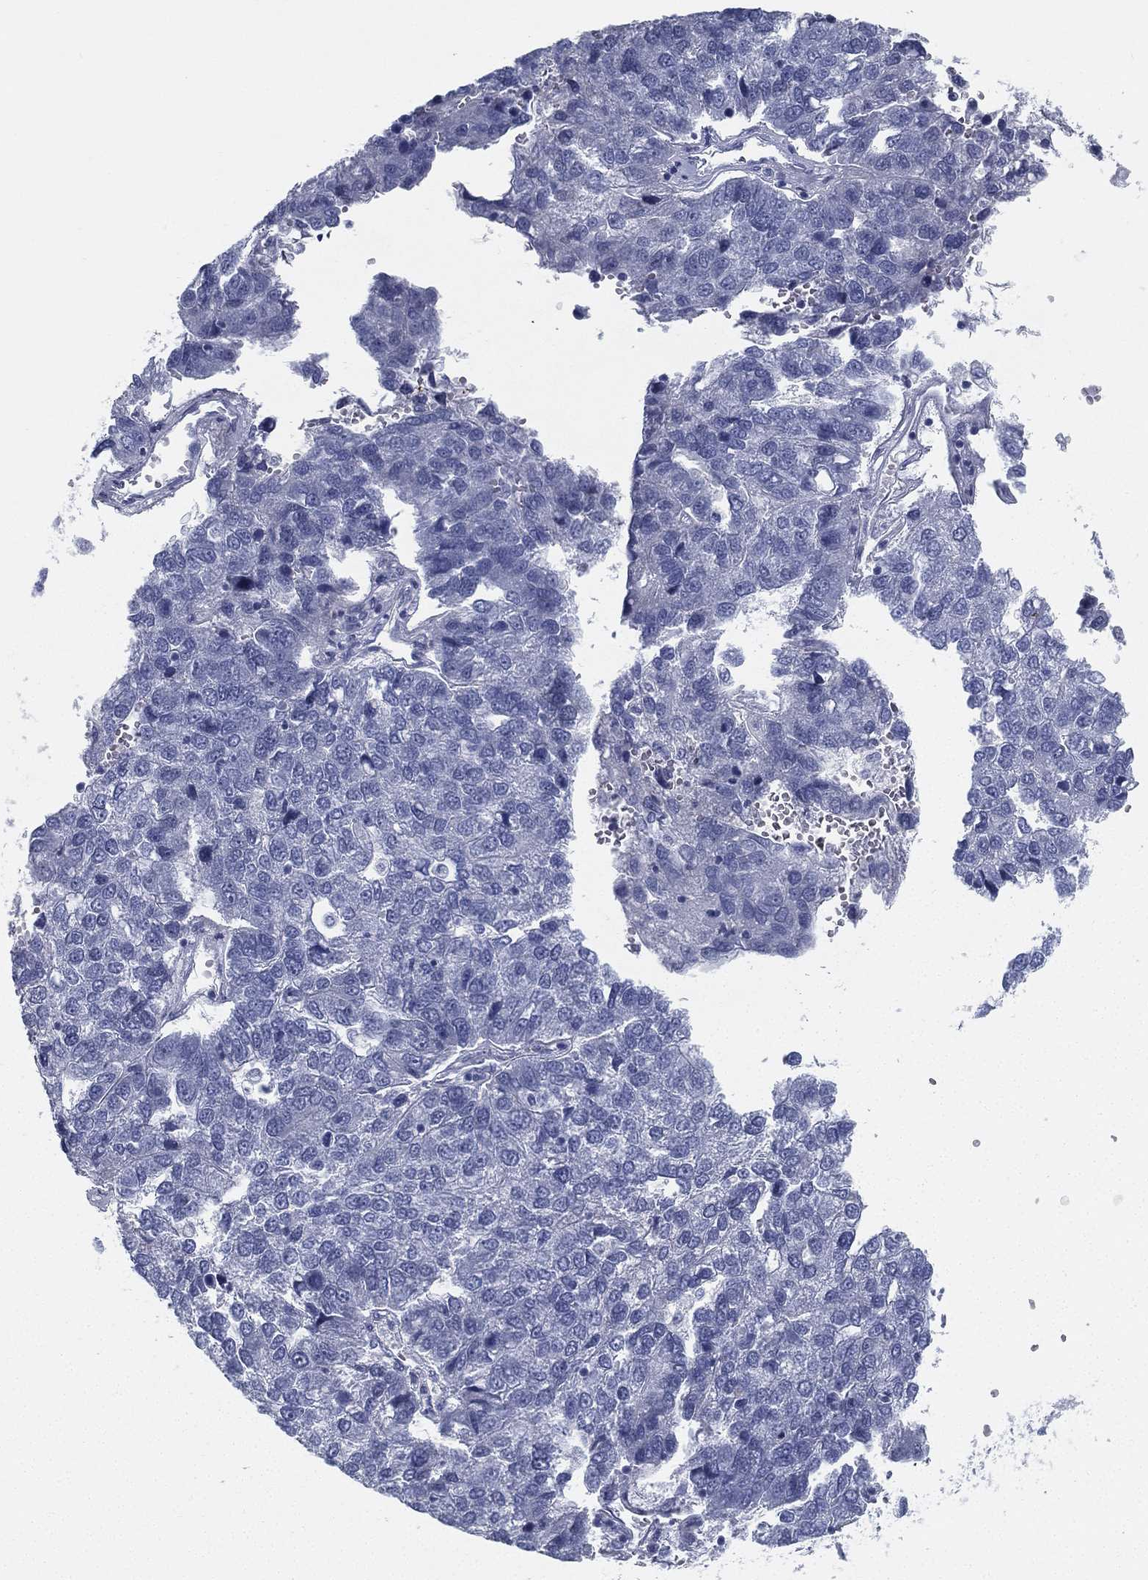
{"staining": {"intensity": "negative", "quantity": "none", "location": "none"}, "tissue": "pancreatic cancer", "cell_type": "Tumor cells", "image_type": "cancer", "snomed": [{"axis": "morphology", "description": "Adenocarcinoma, NOS"}, {"axis": "topography", "description": "Pancreas"}], "caption": "Pancreatic cancer (adenocarcinoma) stained for a protein using immunohistochemistry reveals no expression tumor cells.", "gene": "SPPL2C", "patient": {"sex": "female", "age": 61}}